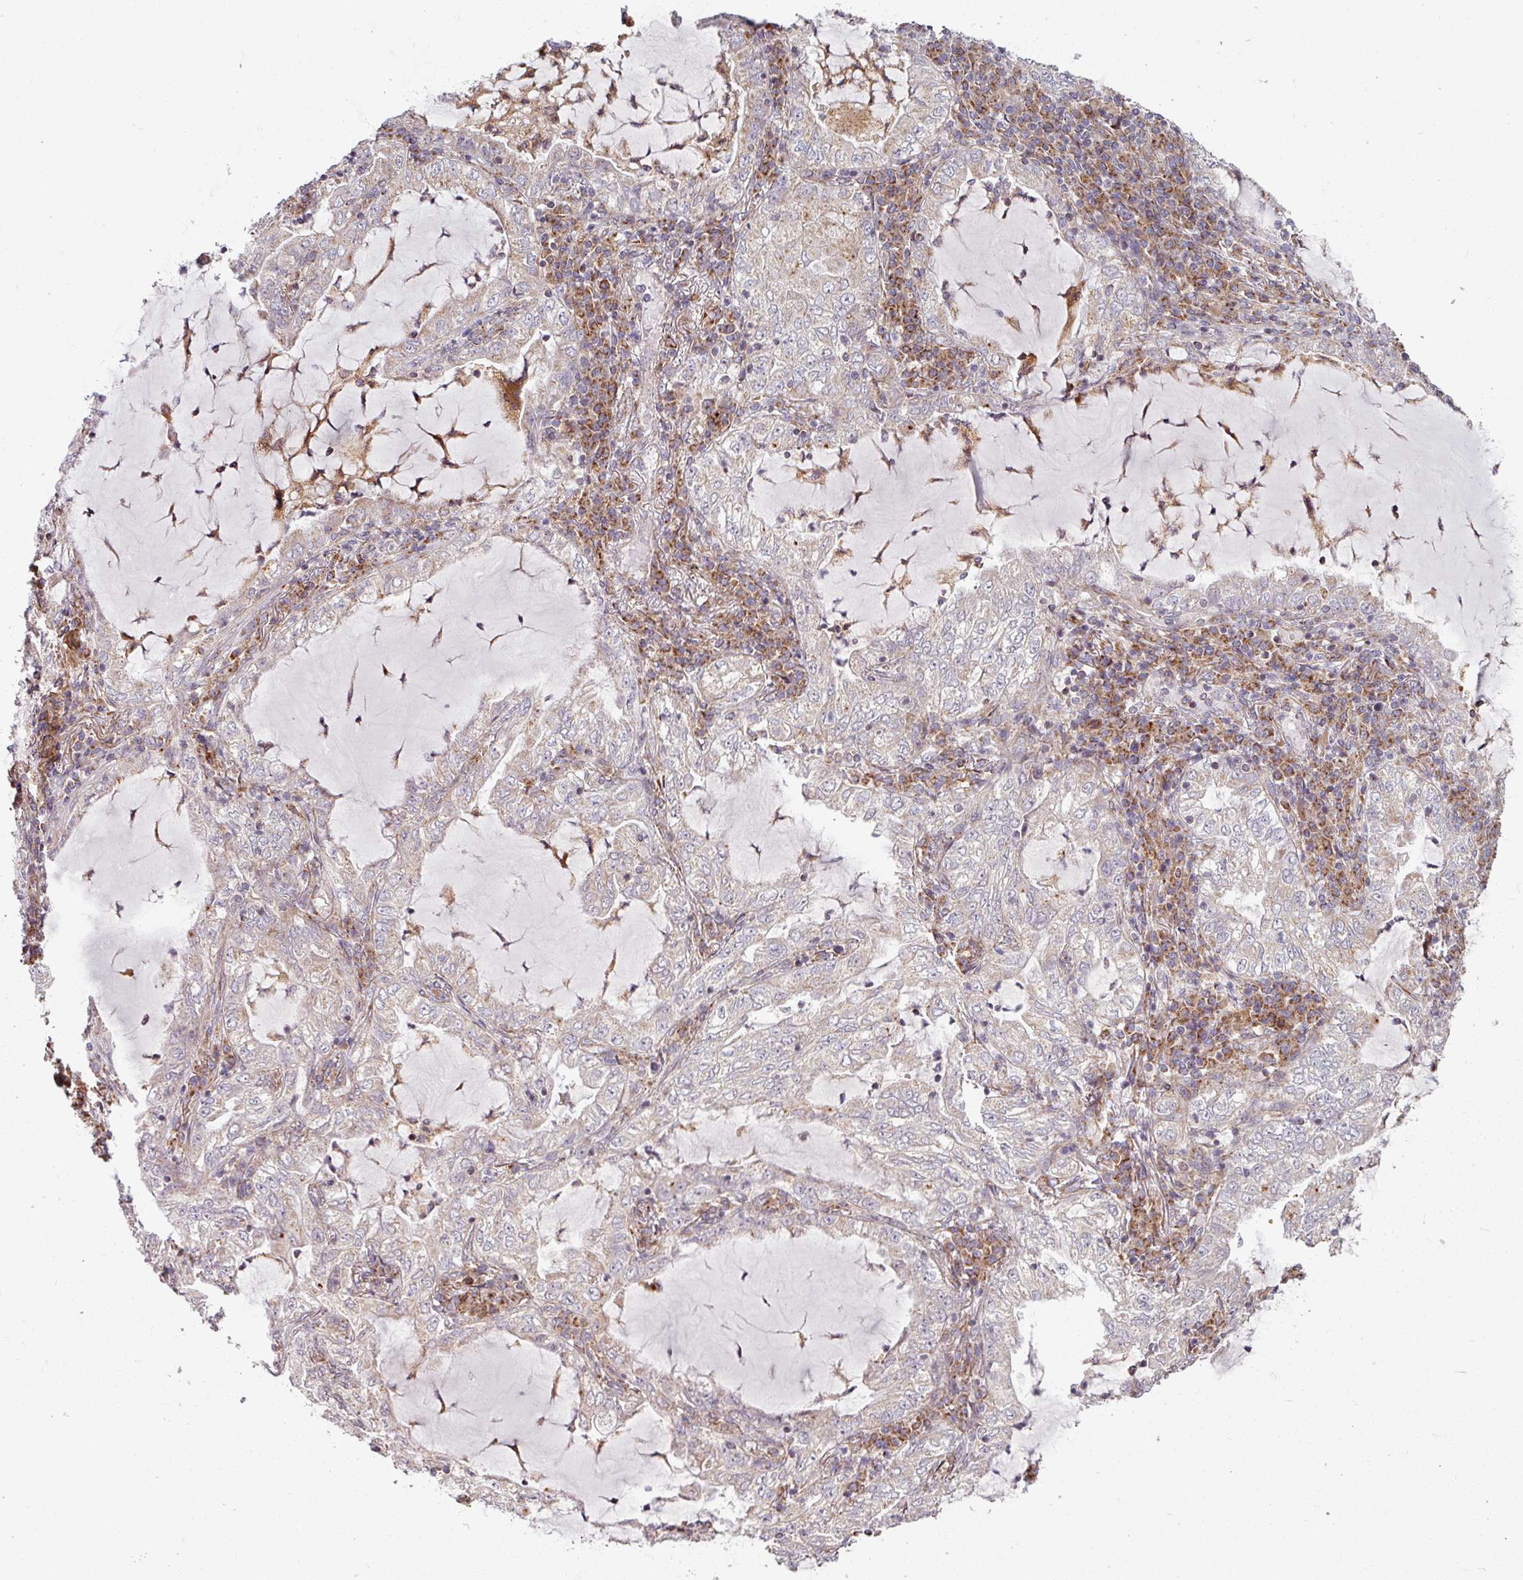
{"staining": {"intensity": "negative", "quantity": "none", "location": "none"}, "tissue": "lung cancer", "cell_type": "Tumor cells", "image_type": "cancer", "snomed": [{"axis": "morphology", "description": "Adenocarcinoma, NOS"}, {"axis": "topography", "description": "Lung"}], "caption": "There is no significant positivity in tumor cells of lung cancer (adenocarcinoma).", "gene": "MAGT1", "patient": {"sex": "female", "age": 73}}